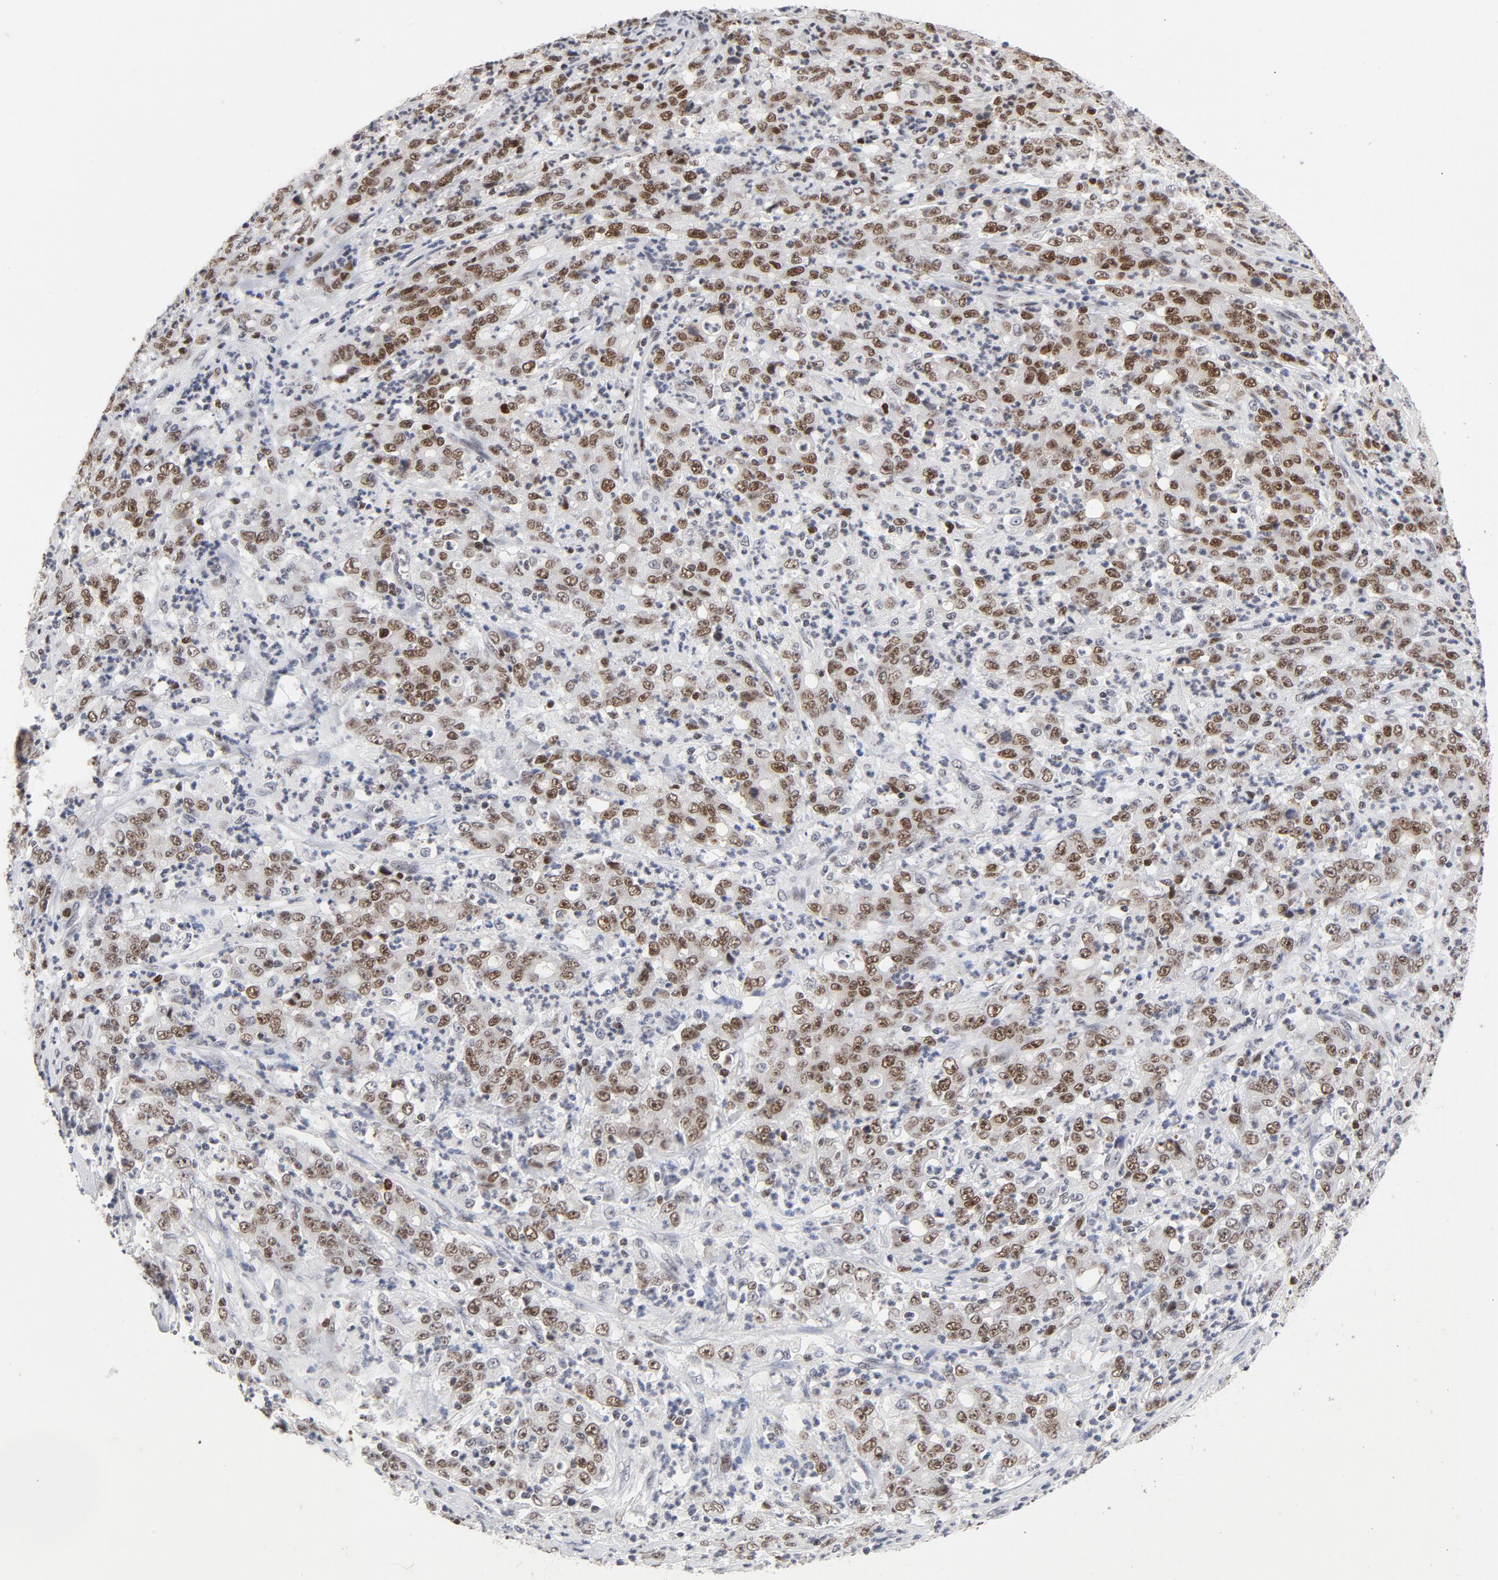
{"staining": {"intensity": "moderate", "quantity": "25%-75%", "location": "nuclear"}, "tissue": "stomach cancer", "cell_type": "Tumor cells", "image_type": "cancer", "snomed": [{"axis": "morphology", "description": "Adenocarcinoma, NOS"}, {"axis": "topography", "description": "Stomach, lower"}], "caption": "Brown immunohistochemical staining in human stomach adenocarcinoma demonstrates moderate nuclear positivity in about 25%-75% of tumor cells.", "gene": "RFC4", "patient": {"sex": "female", "age": 71}}